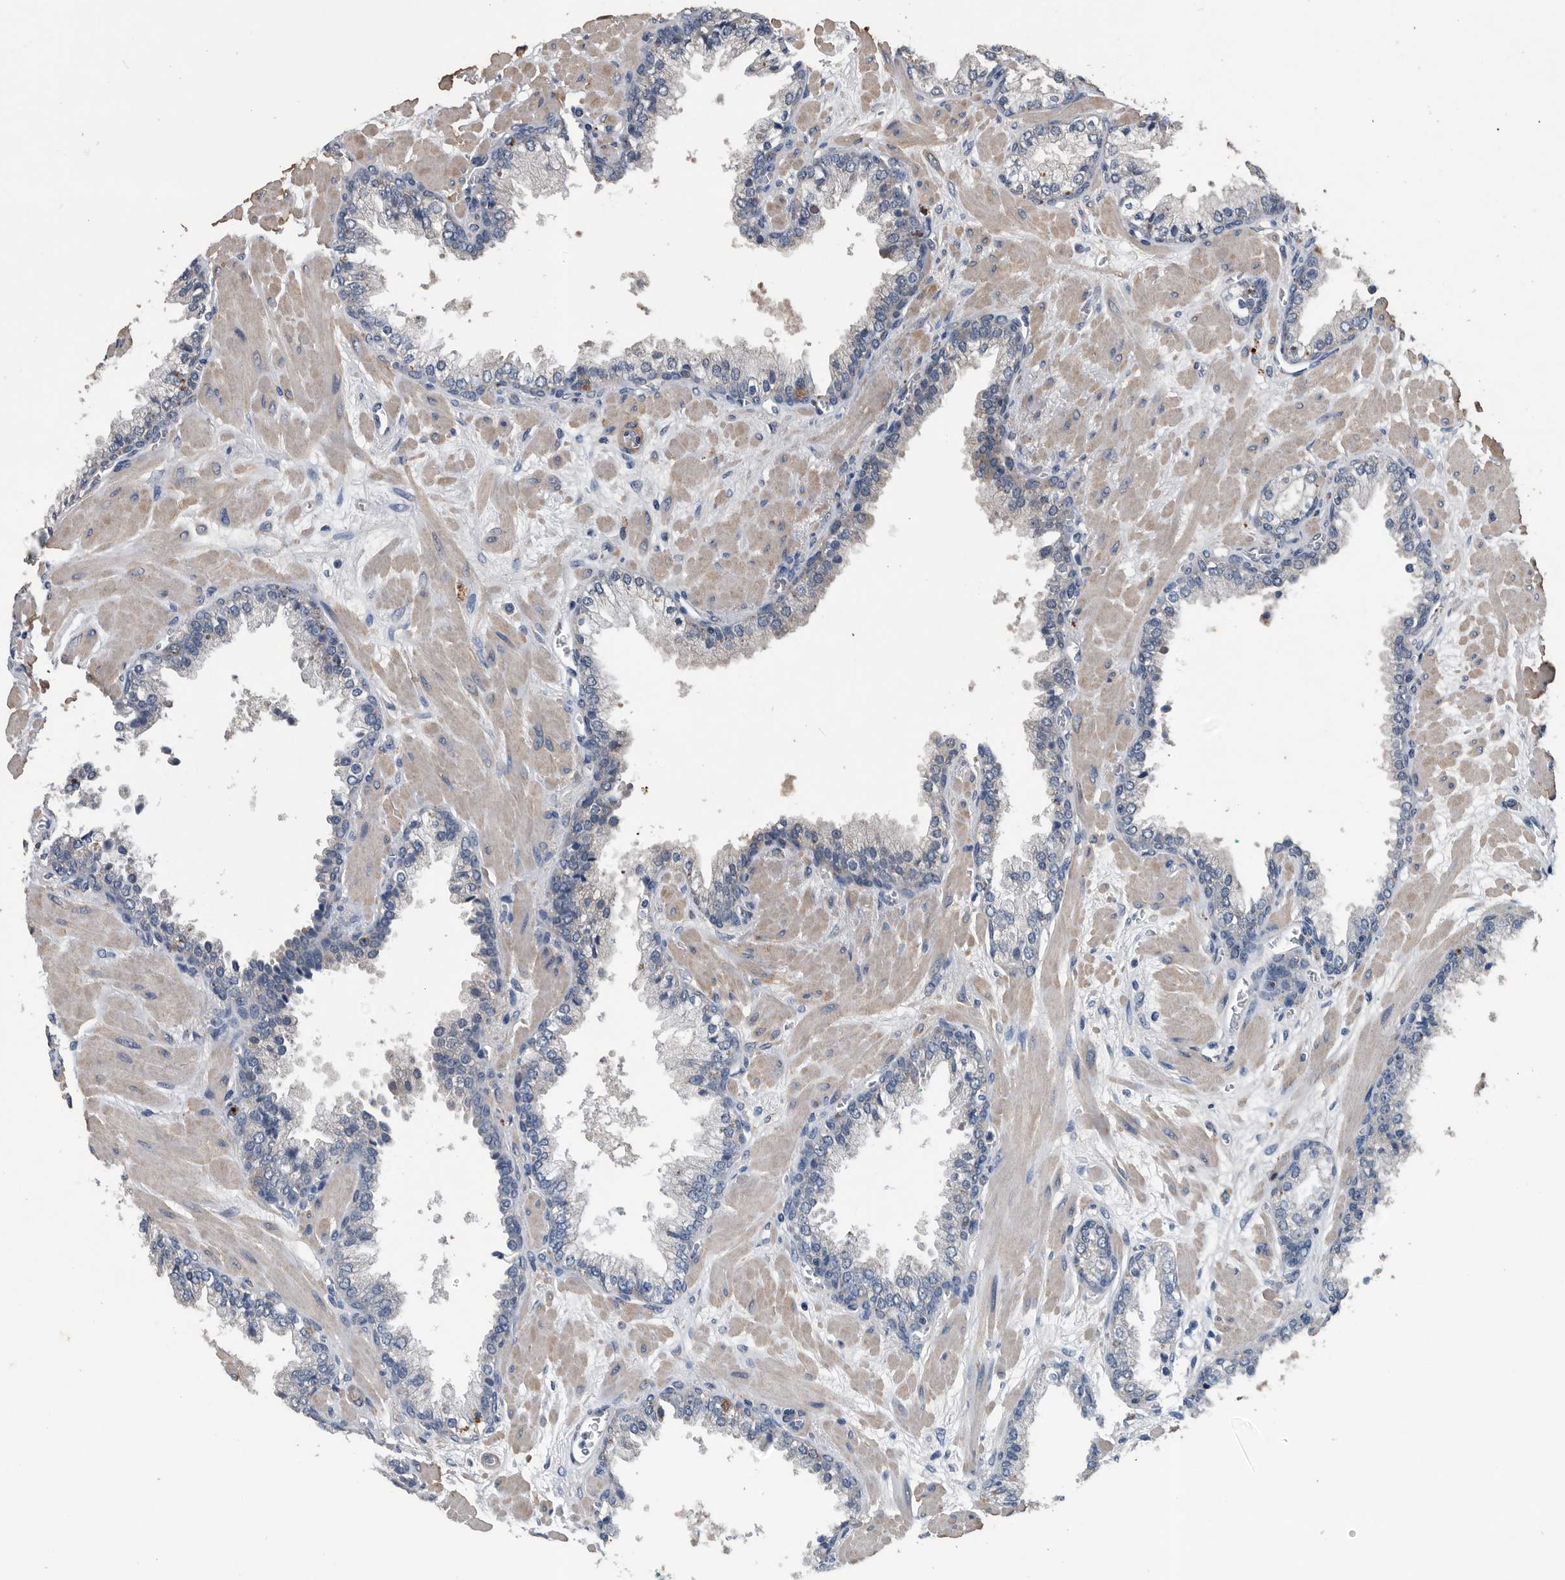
{"staining": {"intensity": "negative", "quantity": "none", "location": "none"}, "tissue": "prostate cancer", "cell_type": "Tumor cells", "image_type": "cancer", "snomed": [{"axis": "morphology", "description": "Adenocarcinoma, Low grade"}, {"axis": "topography", "description": "Prostate"}], "caption": "This is an immunohistochemistry (IHC) image of prostate adenocarcinoma (low-grade). There is no staining in tumor cells.", "gene": "NRBP1", "patient": {"sex": "male", "age": 63}}